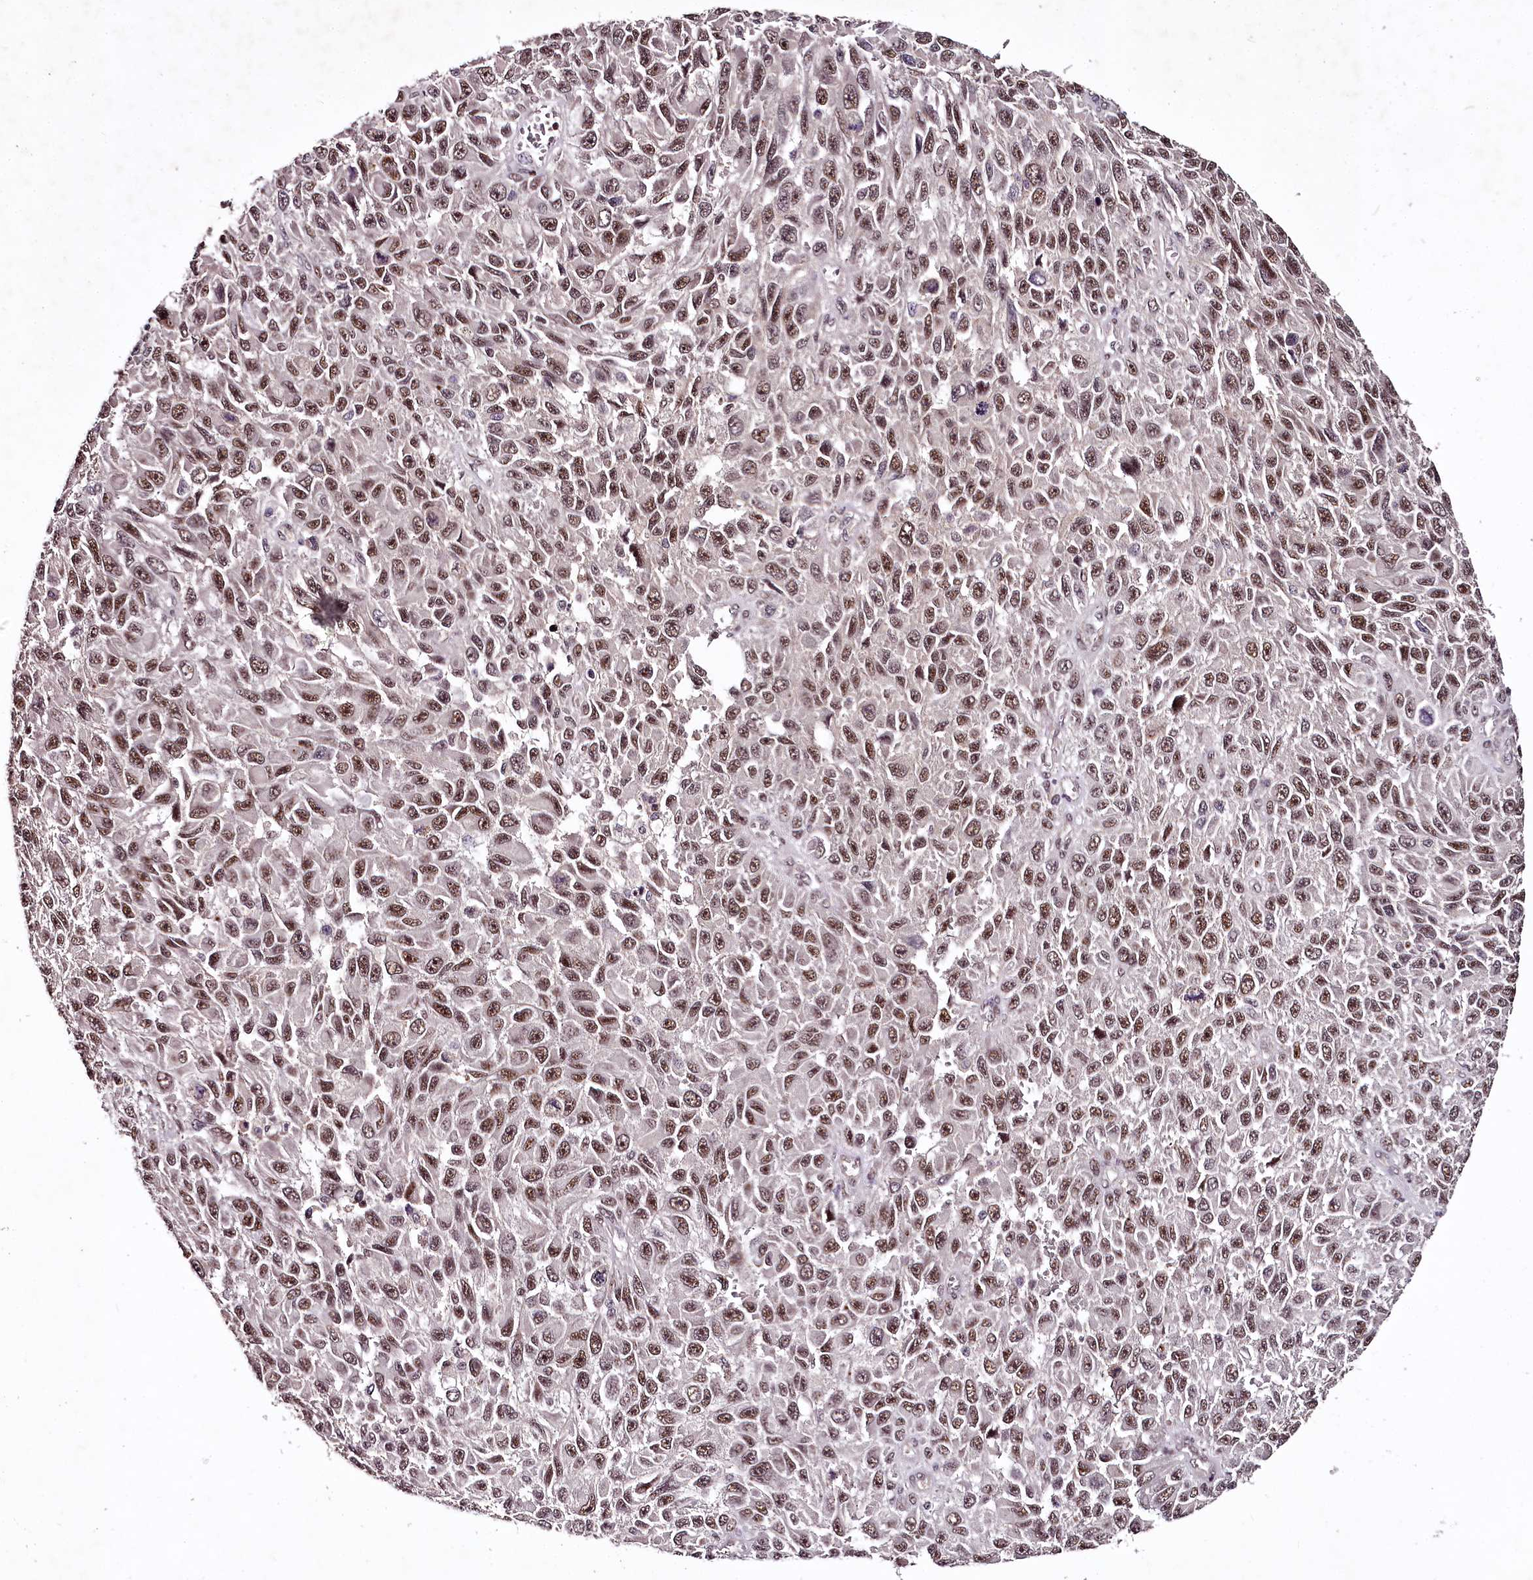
{"staining": {"intensity": "moderate", "quantity": ">75%", "location": "nuclear"}, "tissue": "melanoma", "cell_type": "Tumor cells", "image_type": "cancer", "snomed": [{"axis": "morphology", "description": "Normal tissue, NOS"}, {"axis": "morphology", "description": "Malignant melanoma, NOS"}, {"axis": "topography", "description": "Skin"}], "caption": "Immunohistochemistry photomicrograph of human melanoma stained for a protein (brown), which reveals medium levels of moderate nuclear positivity in about >75% of tumor cells.", "gene": "MAML3", "patient": {"sex": "female", "age": 96}}